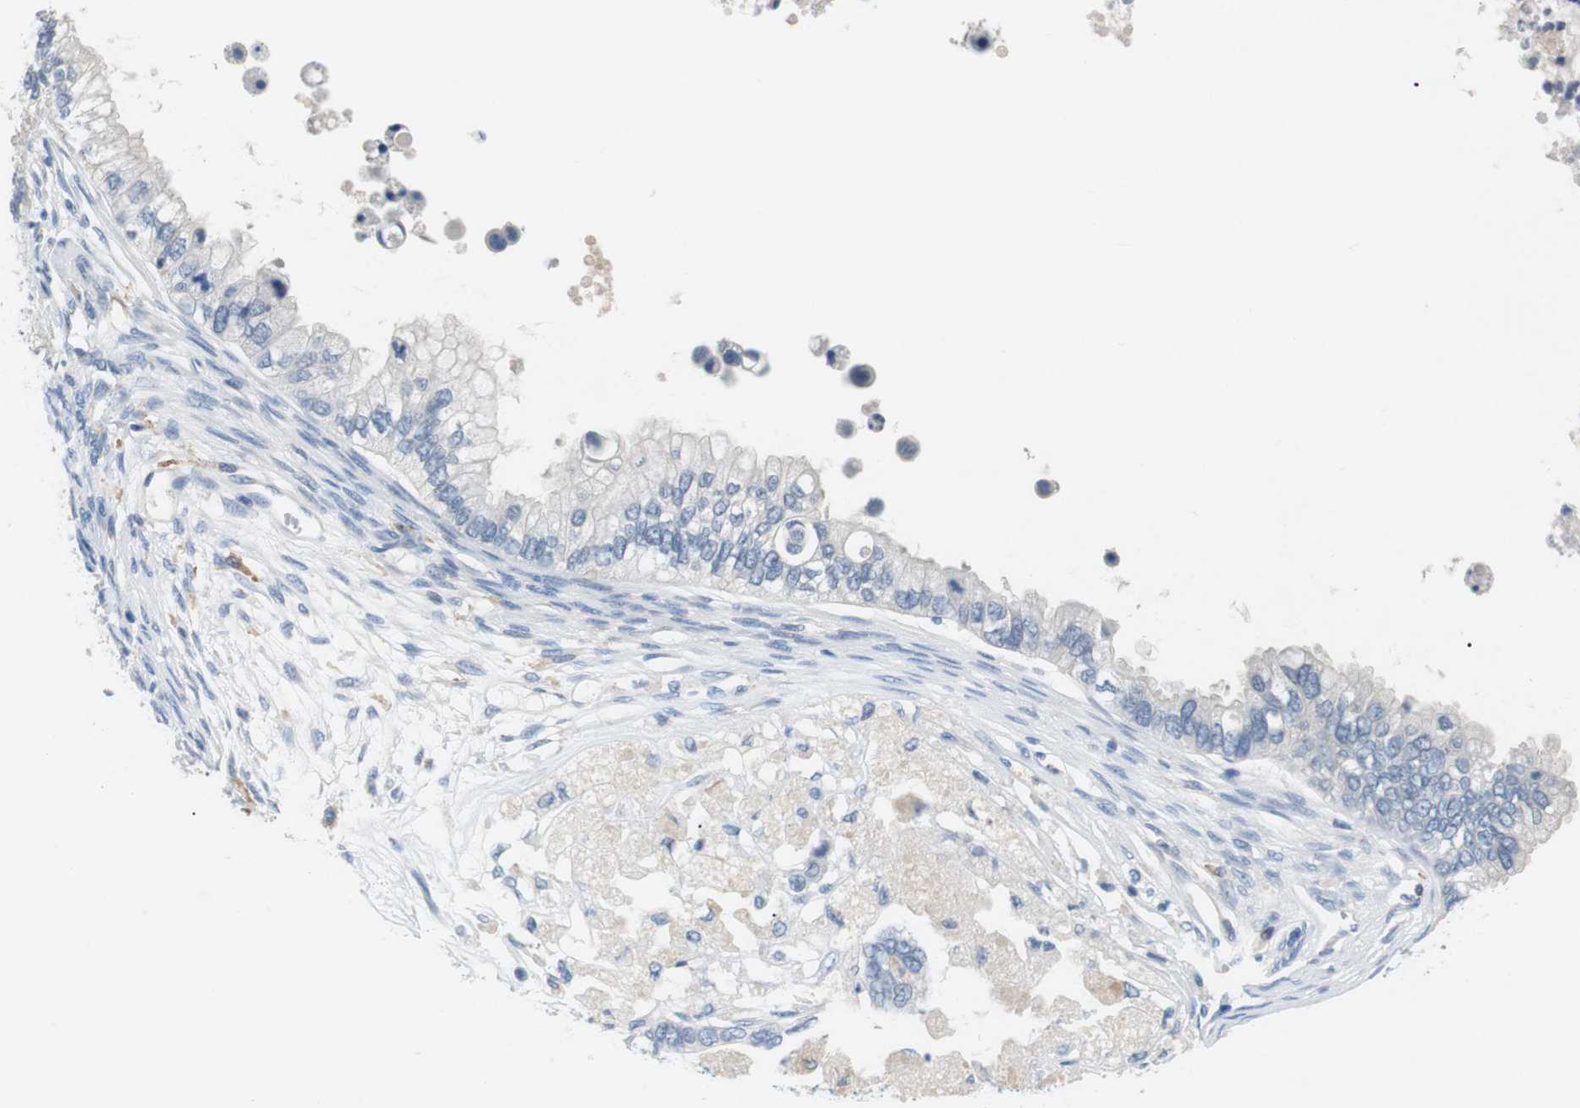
{"staining": {"intensity": "negative", "quantity": "none", "location": "none"}, "tissue": "ovarian cancer", "cell_type": "Tumor cells", "image_type": "cancer", "snomed": [{"axis": "morphology", "description": "Cystadenocarcinoma, mucinous, NOS"}, {"axis": "topography", "description": "Ovary"}], "caption": "Ovarian cancer was stained to show a protein in brown. There is no significant expression in tumor cells.", "gene": "FCGRT", "patient": {"sex": "female", "age": 80}}